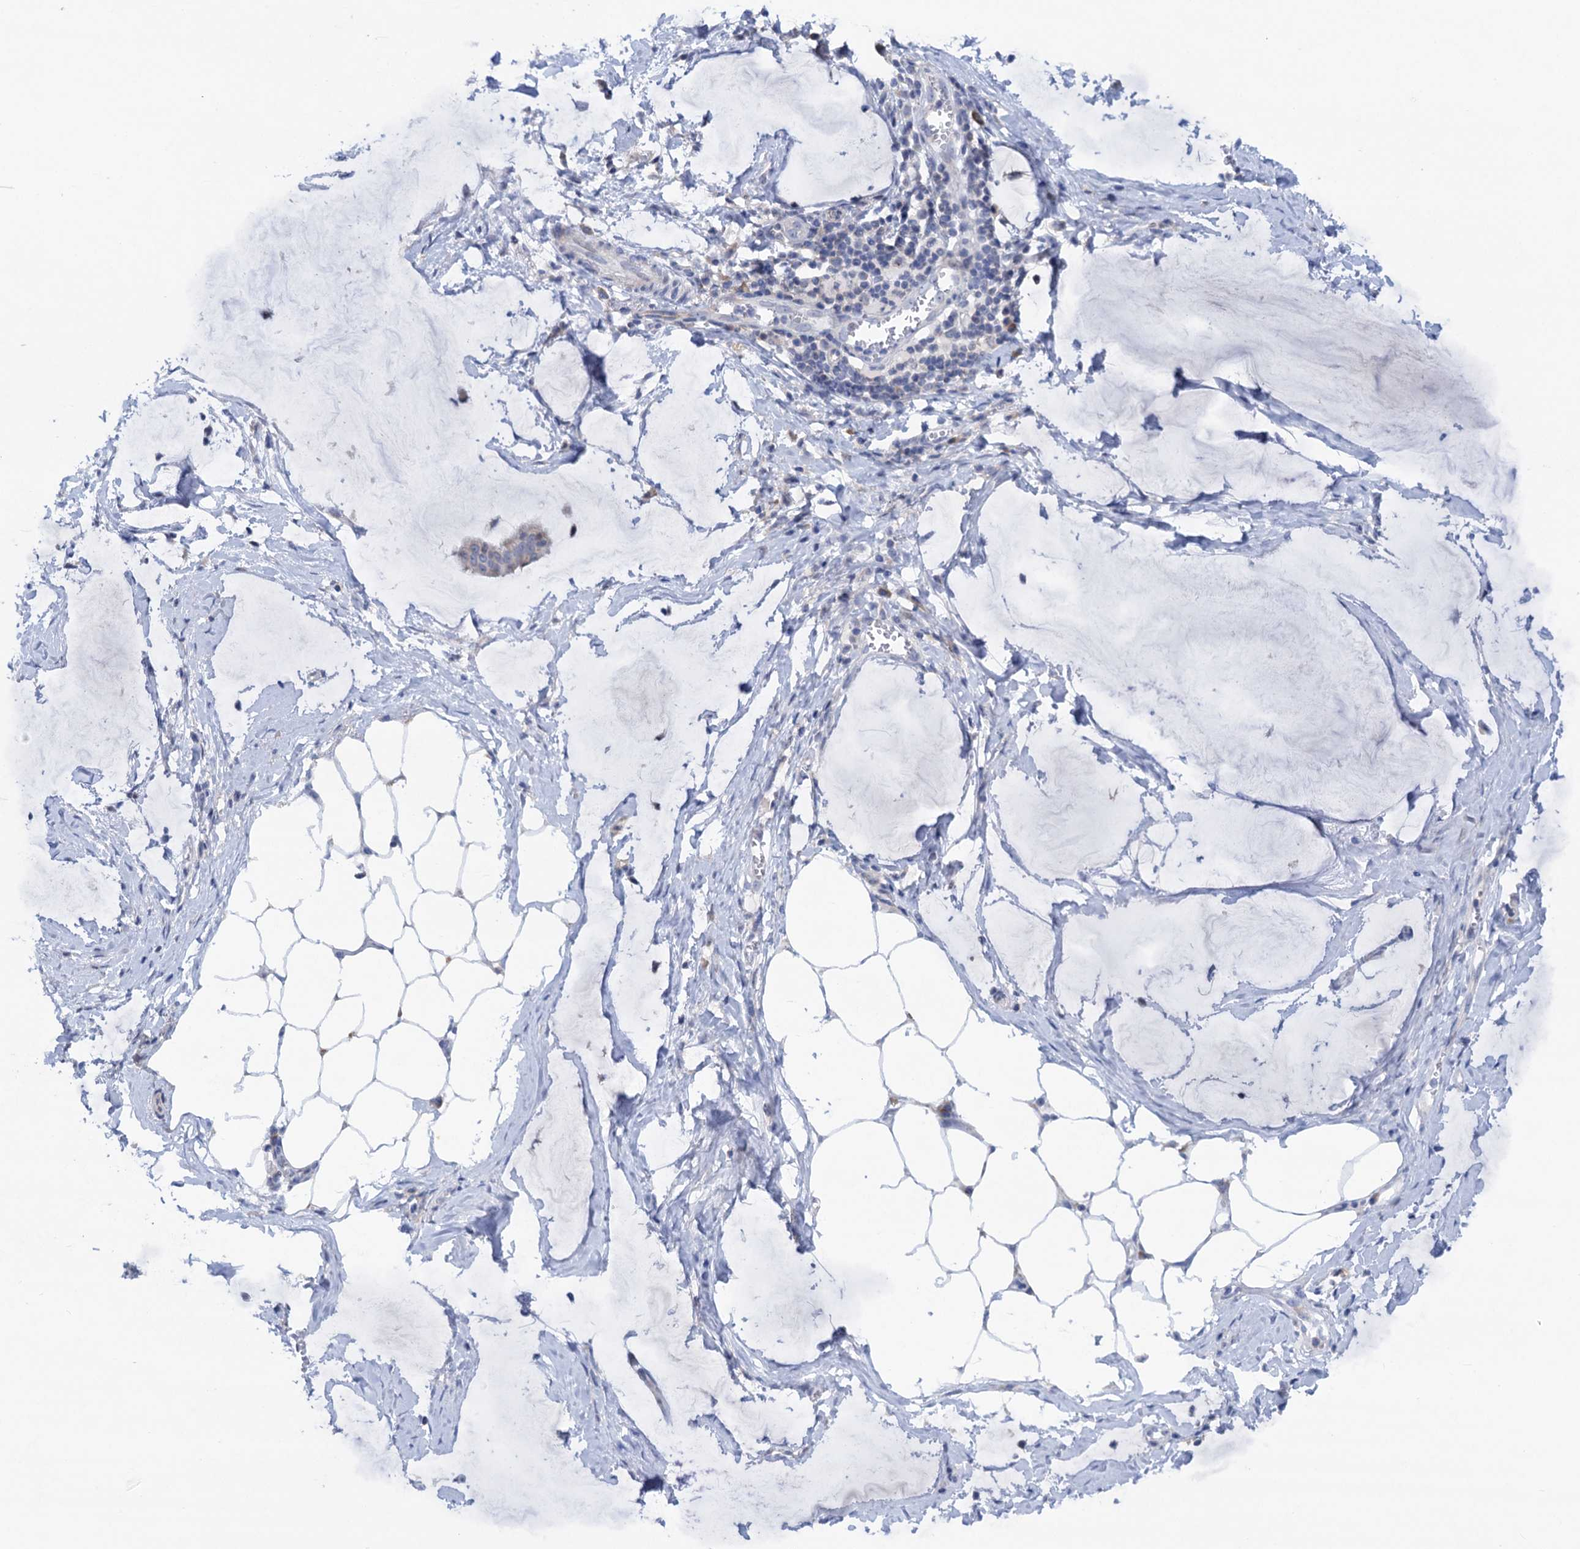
{"staining": {"intensity": "negative", "quantity": "none", "location": "none"}, "tissue": "ovarian cancer", "cell_type": "Tumor cells", "image_type": "cancer", "snomed": [{"axis": "morphology", "description": "Cystadenocarcinoma, mucinous, NOS"}, {"axis": "topography", "description": "Ovary"}], "caption": "This image is of ovarian mucinous cystadenocarcinoma stained with IHC to label a protein in brown with the nuclei are counter-stained blue. There is no positivity in tumor cells. (Stains: DAB IHC with hematoxylin counter stain, Microscopy: brightfield microscopy at high magnification).", "gene": "QPCTL", "patient": {"sex": "female", "age": 73}}